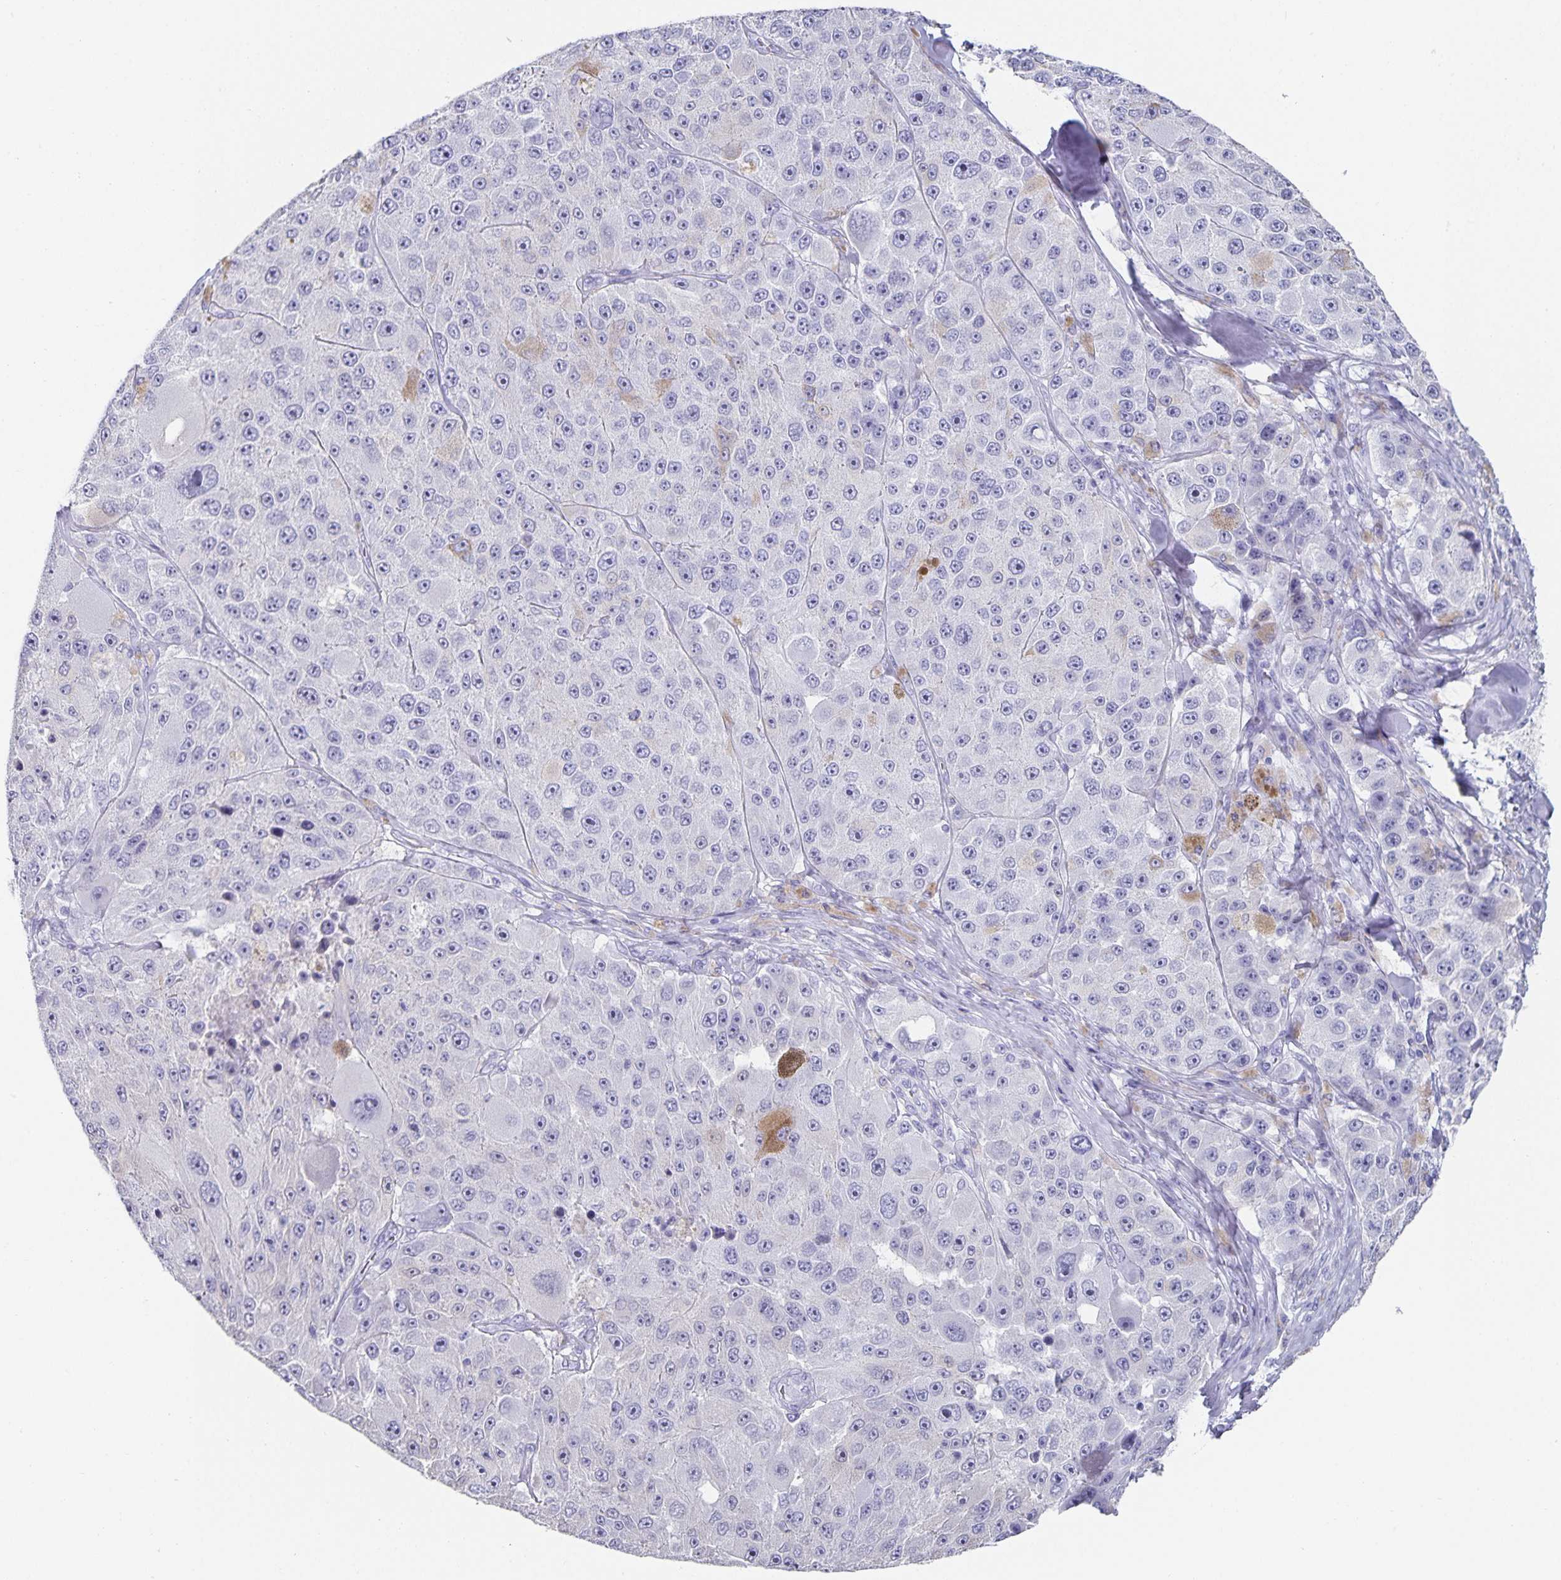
{"staining": {"intensity": "negative", "quantity": "none", "location": "none"}, "tissue": "melanoma", "cell_type": "Tumor cells", "image_type": "cancer", "snomed": [{"axis": "morphology", "description": "Malignant melanoma, Metastatic site"}, {"axis": "topography", "description": "Lymph node"}], "caption": "Tumor cells are negative for protein expression in human malignant melanoma (metastatic site).", "gene": "CHGA", "patient": {"sex": "male", "age": 62}}